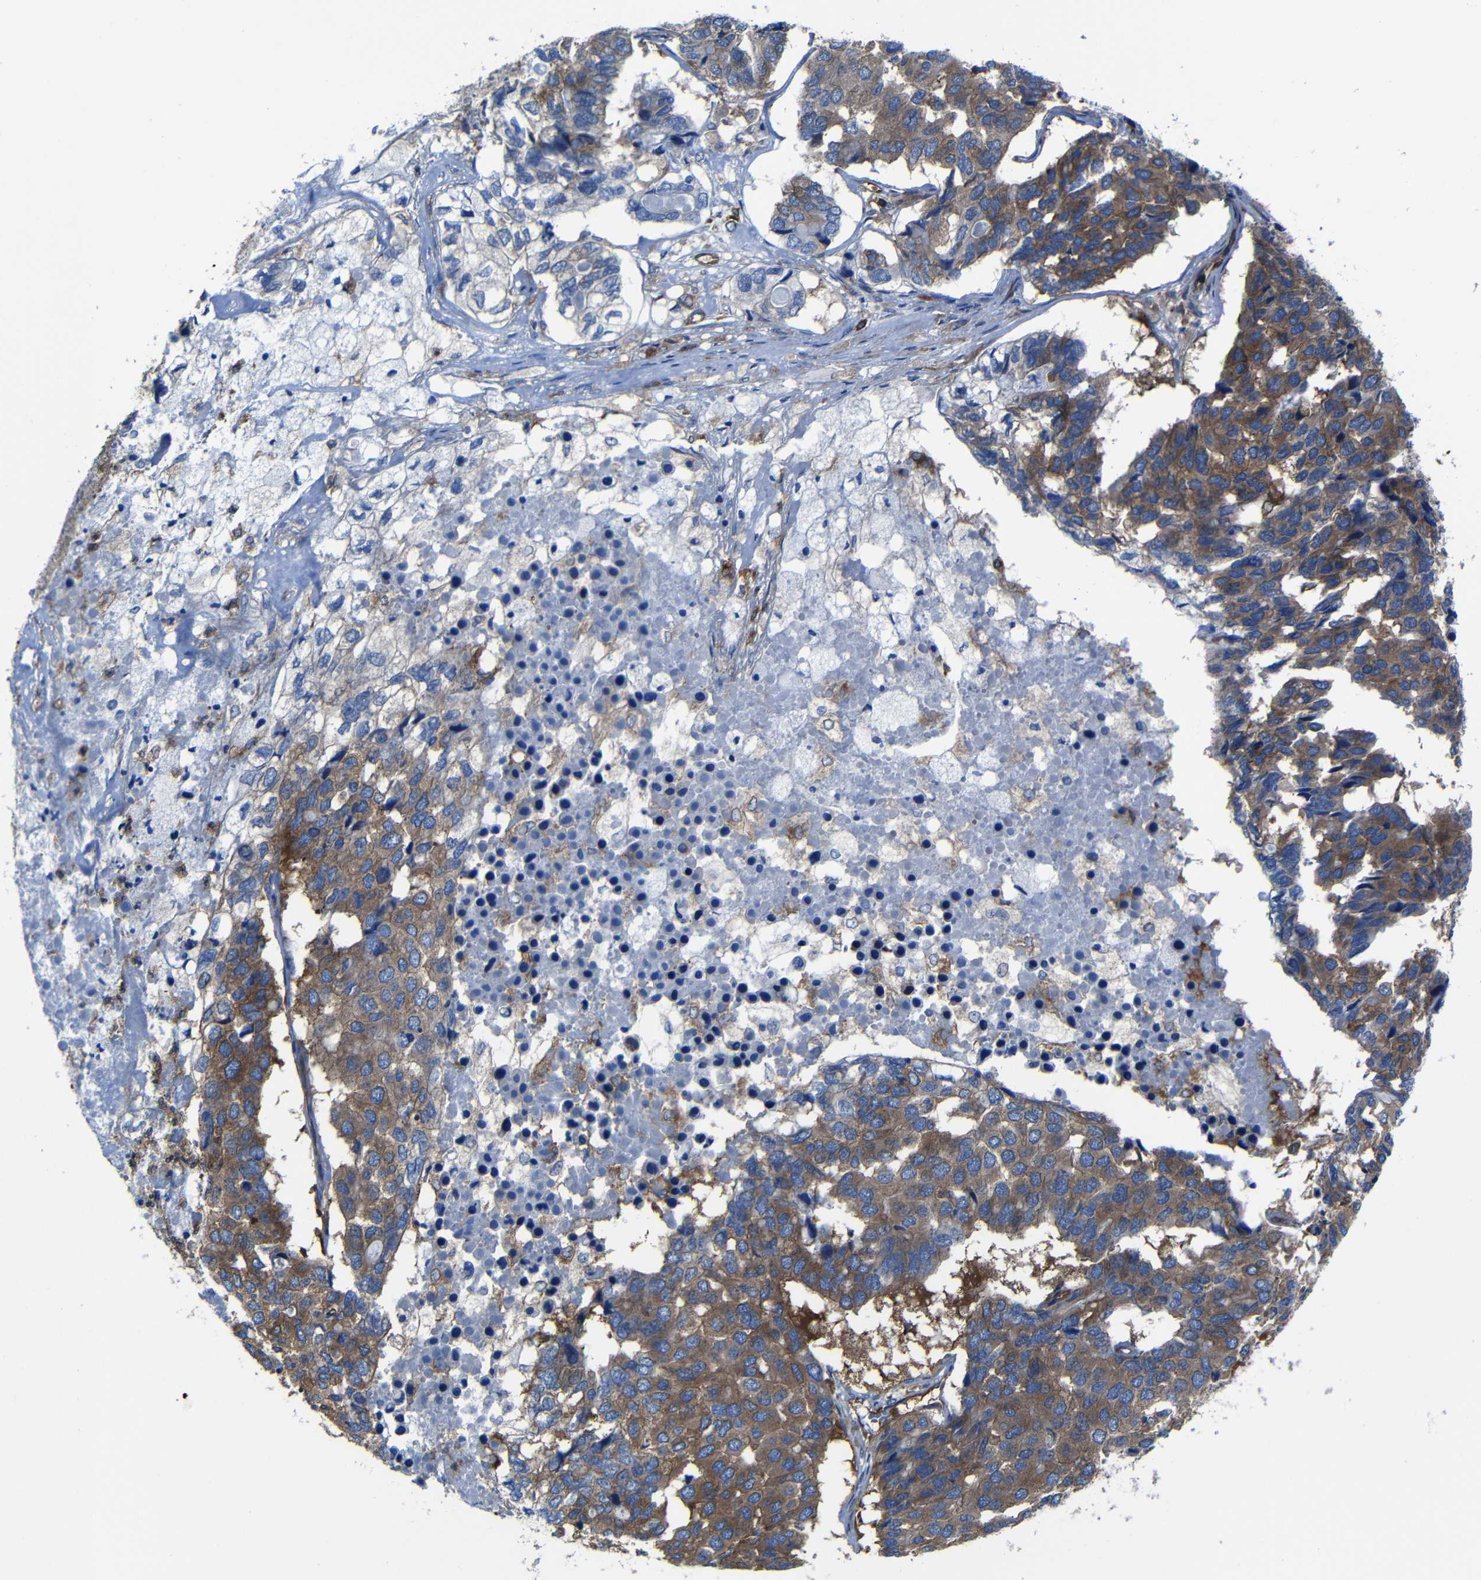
{"staining": {"intensity": "strong", "quantity": ">75%", "location": "cytoplasmic/membranous"}, "tissue": "pancreatic cancer", "cell_type": "Tumor cells", "image_type": "cancer", "snomed": [{"axis": "morphology", "description": "Adenocarcinoma, NOS"}, {"axis": "topography", "description": "Pancreas"}], "caption": "Tumor cells demonstrate high levels of strong cytoplasmic/membranous expression in approximately >75% of cells in human pancreatic adenocarcinoma. (IHC, brightfield microscopy, high magnification).", "gene": "ARHGEF1", "patient": {"sex": "male", "age": 50}}